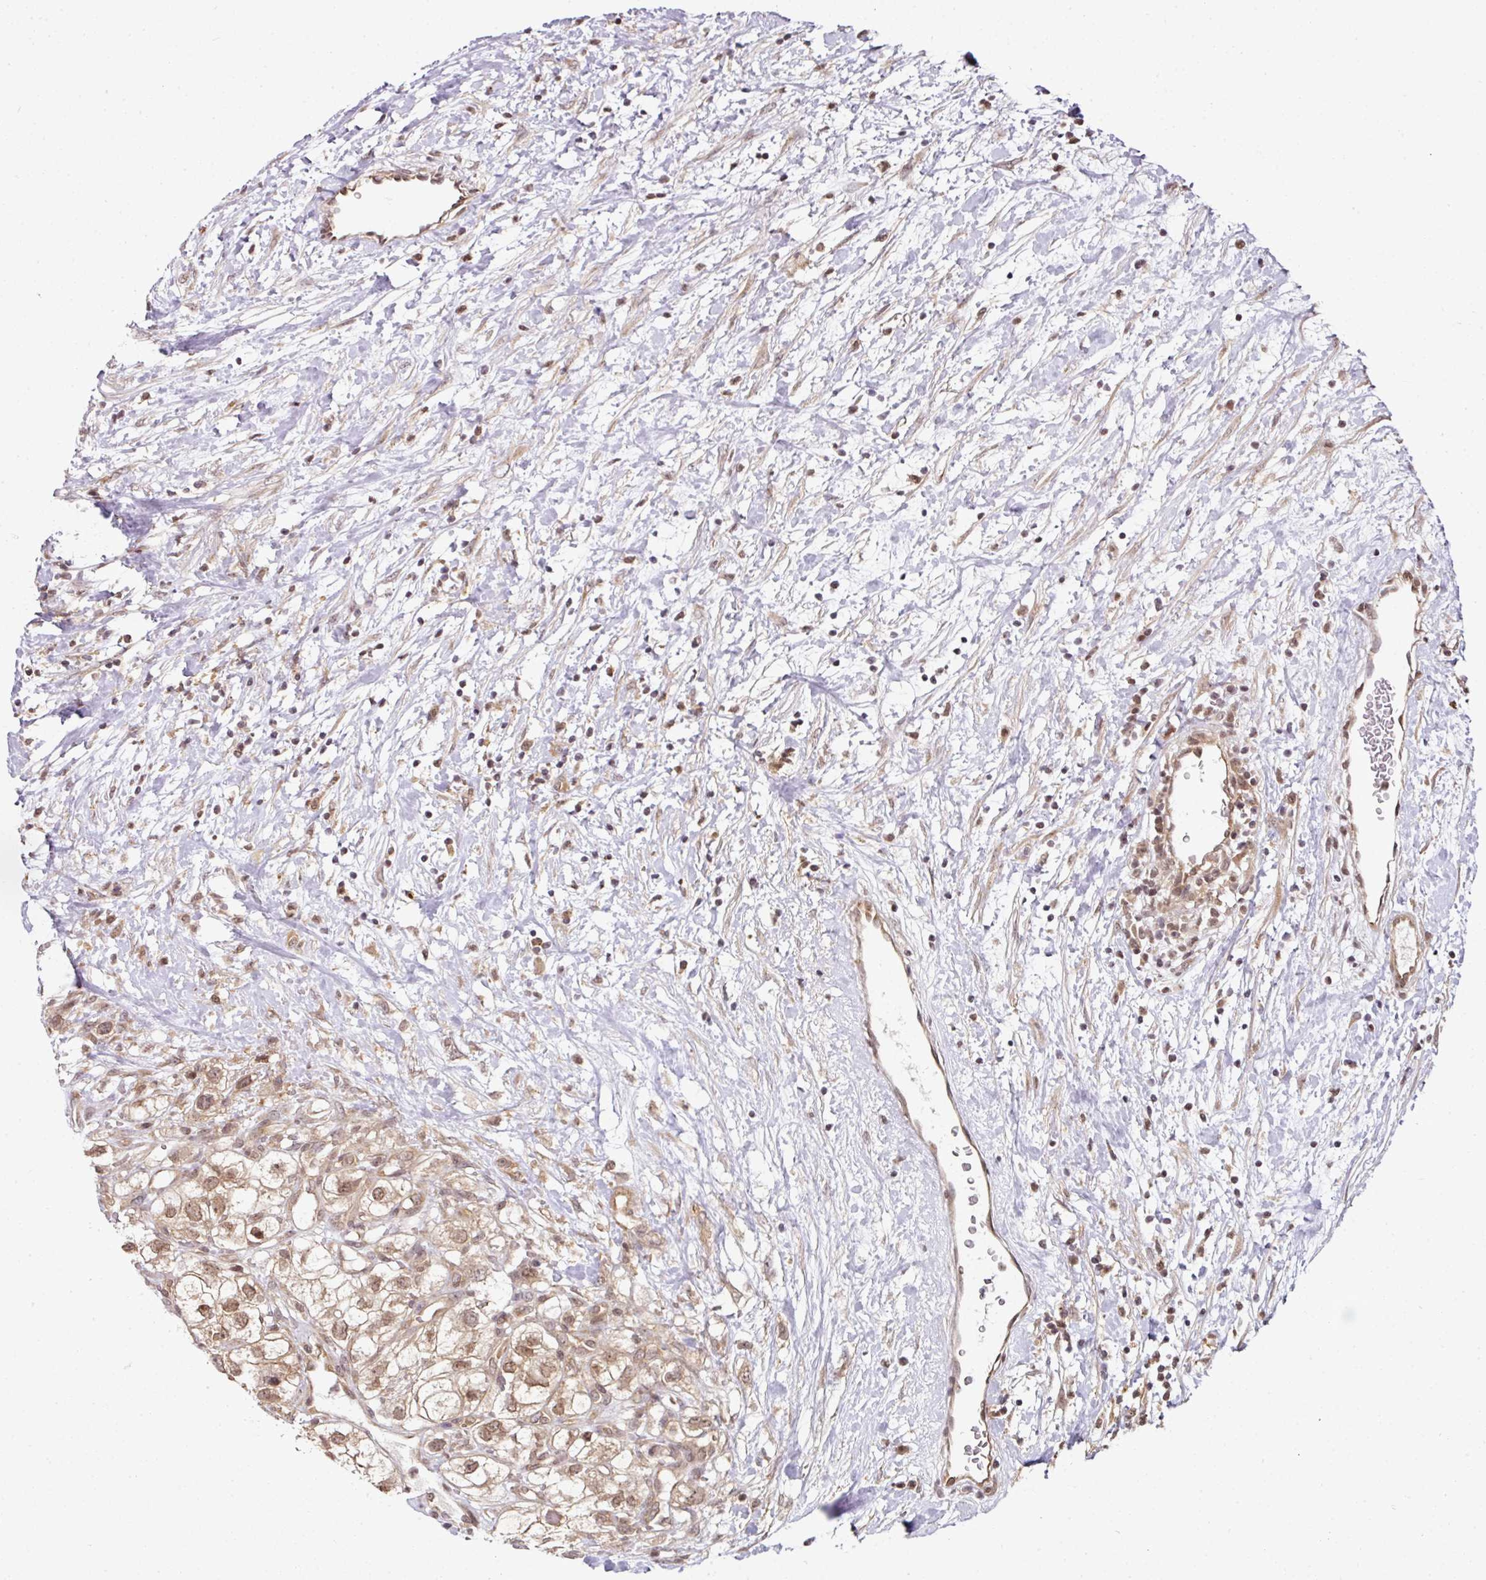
{"staining": {"intensity": "moderate", "quantity": ">75%", "location": "cytoplasmic/membranous,nuclear"}, "tissue": "renal cancer", "cell_type": "Tumor cells", "image_type": "cancer", "snomed": [{"axis": "morphology", "description": "Adenocarcinoma, NOS"}, {"axis": "topography", "description": "Kidney"}], "caption": "About >75% of tumor cells in renal cancer (adenocarcinoma) reveal moderate cytoplasmic/membranous and nuclear protein staining as visualized by brown immunohistochemical staining.", "gene": "ANKRD18A", "patient": {"sex": "male", "age": 59}}